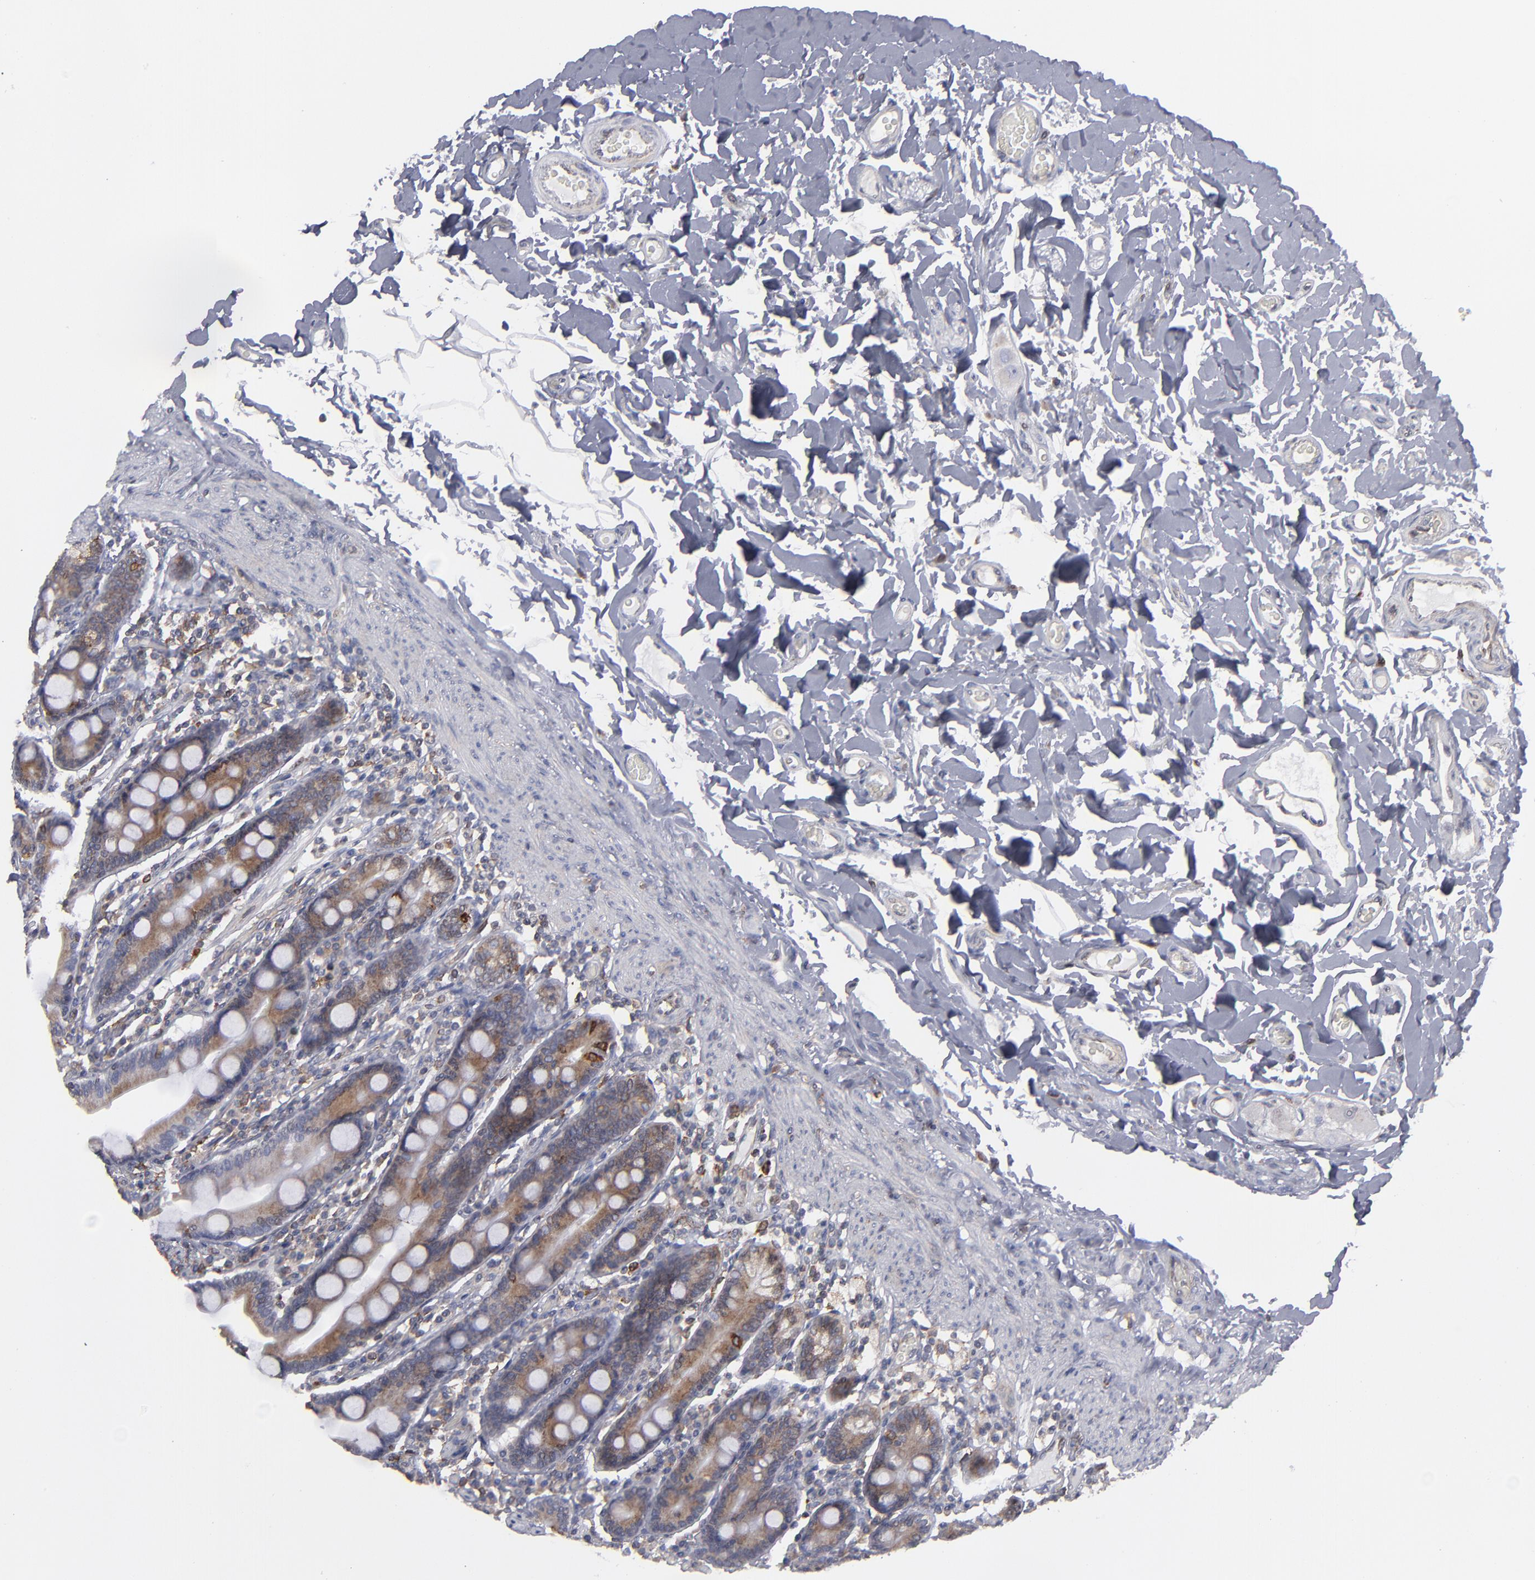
{"staining": {"intensity": "moderate", "quantity": ">75%", "location": "cytoplasmic/membranous"}, "tissue": "duodenum", "cell_type": "Glandular cells", "image_type": "normal", "snomed": [{"axis": "morphology", "description": "Normal tissue, NOS"}, {"axis": "topography", "description": "Duodenum"}], "caption": "This image shows normal duodenum stained with immunohistochemistry to label a protein in brown. The cytoplasmic/membranous of glandular cells show moderate positivity for the protein. Nuclei are counter-stained blue.", "gene": "TMX1", "patient": {"sex": "male", "age": 73}}